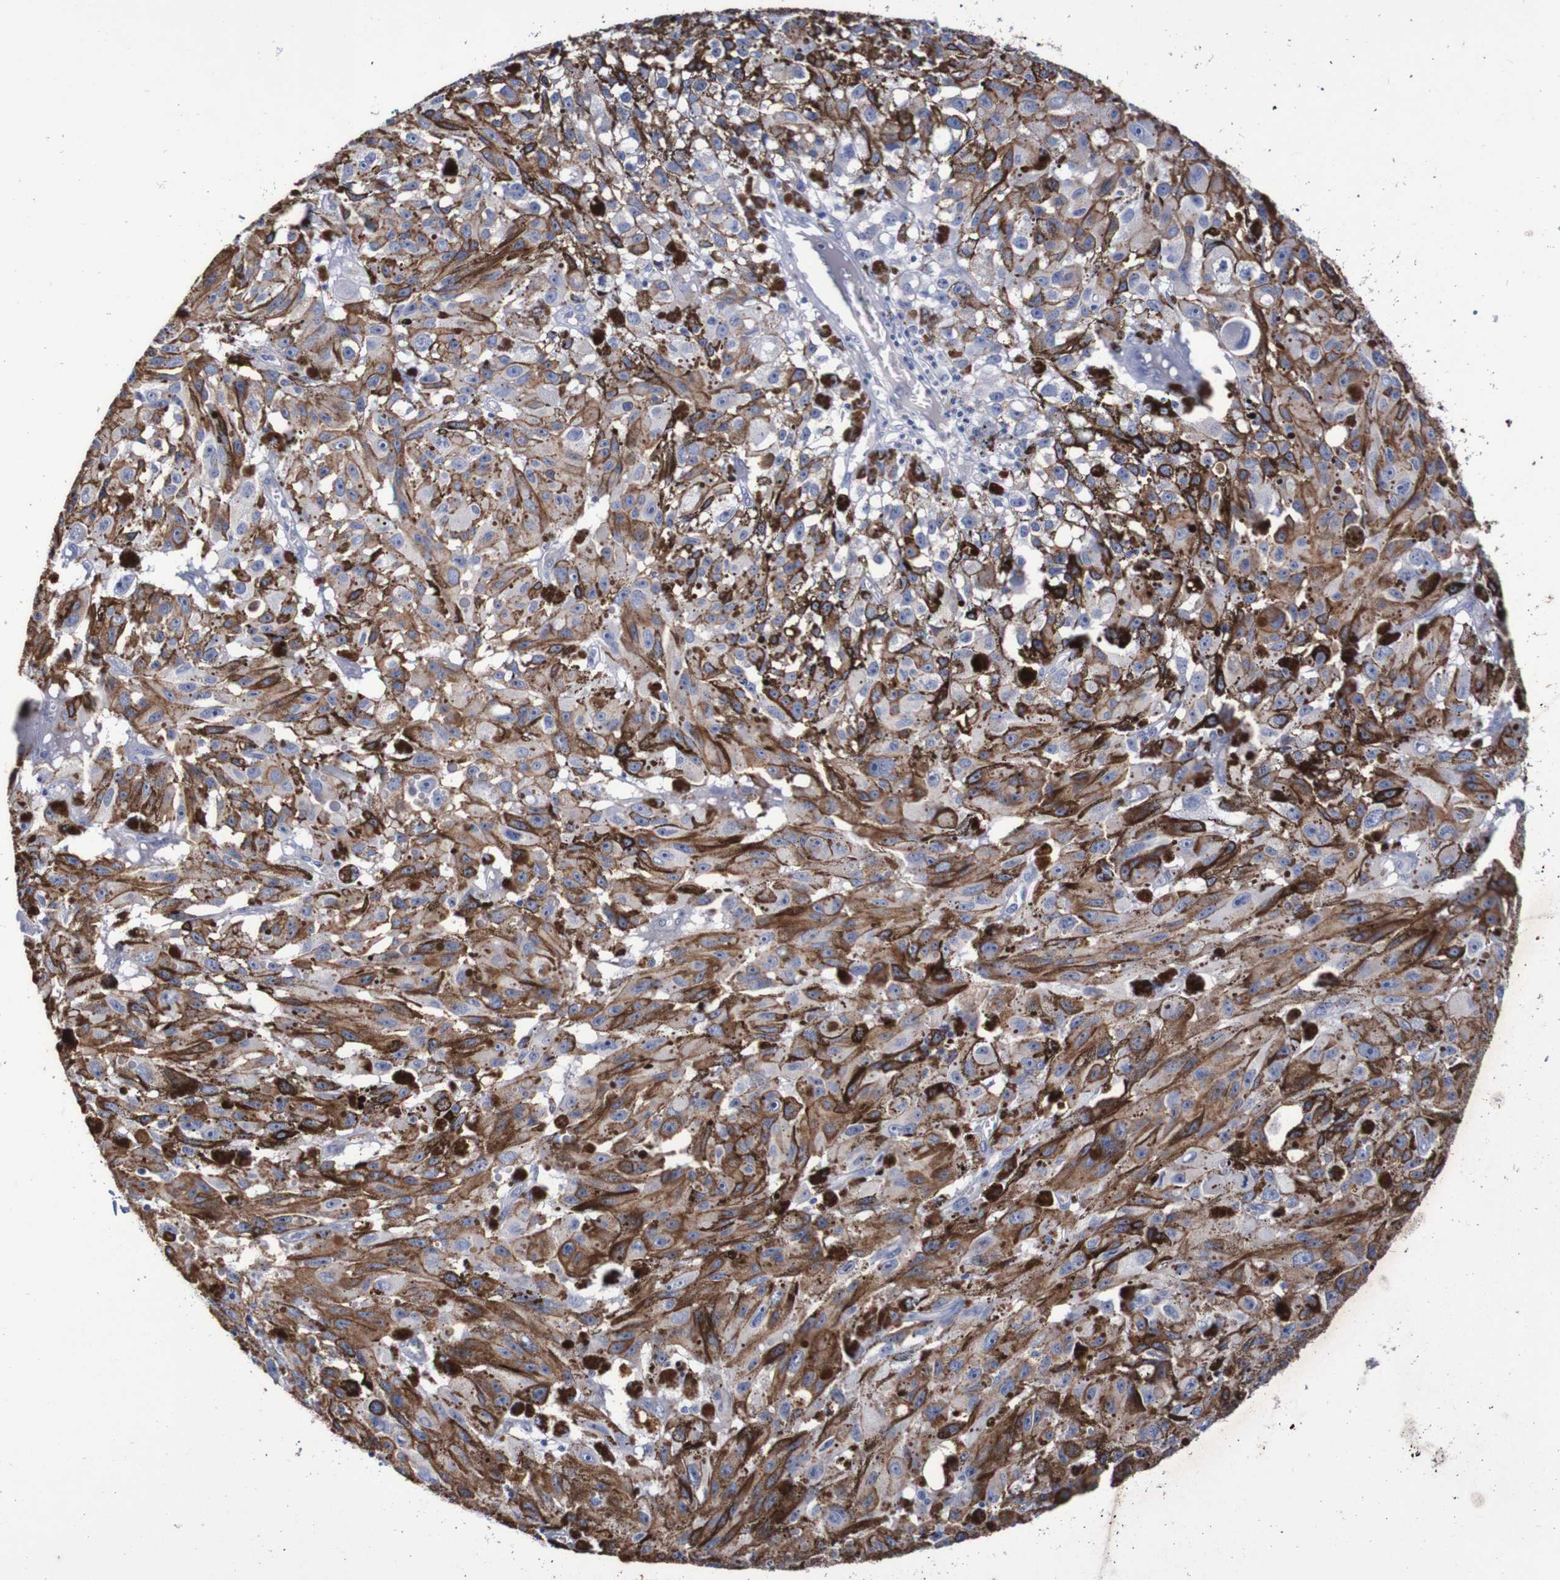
{"staining": {"intensity": "negative", "quantity": "none", "location": "none"}, "tissue": "melanoma", "cell_type": "Tumor cells", "image_type": "cancer", "snomed": [{"axis": "morphology", "description": "Malignant melanoma, NOS"}, {"axis": "topography", "description": "Skin"}], "caption": "Malignant melanoma stained for a protein using IHC shows no staining tumor cells.", "gene": "SEZ6", "patient": {"sex": "female", "age": 104}}